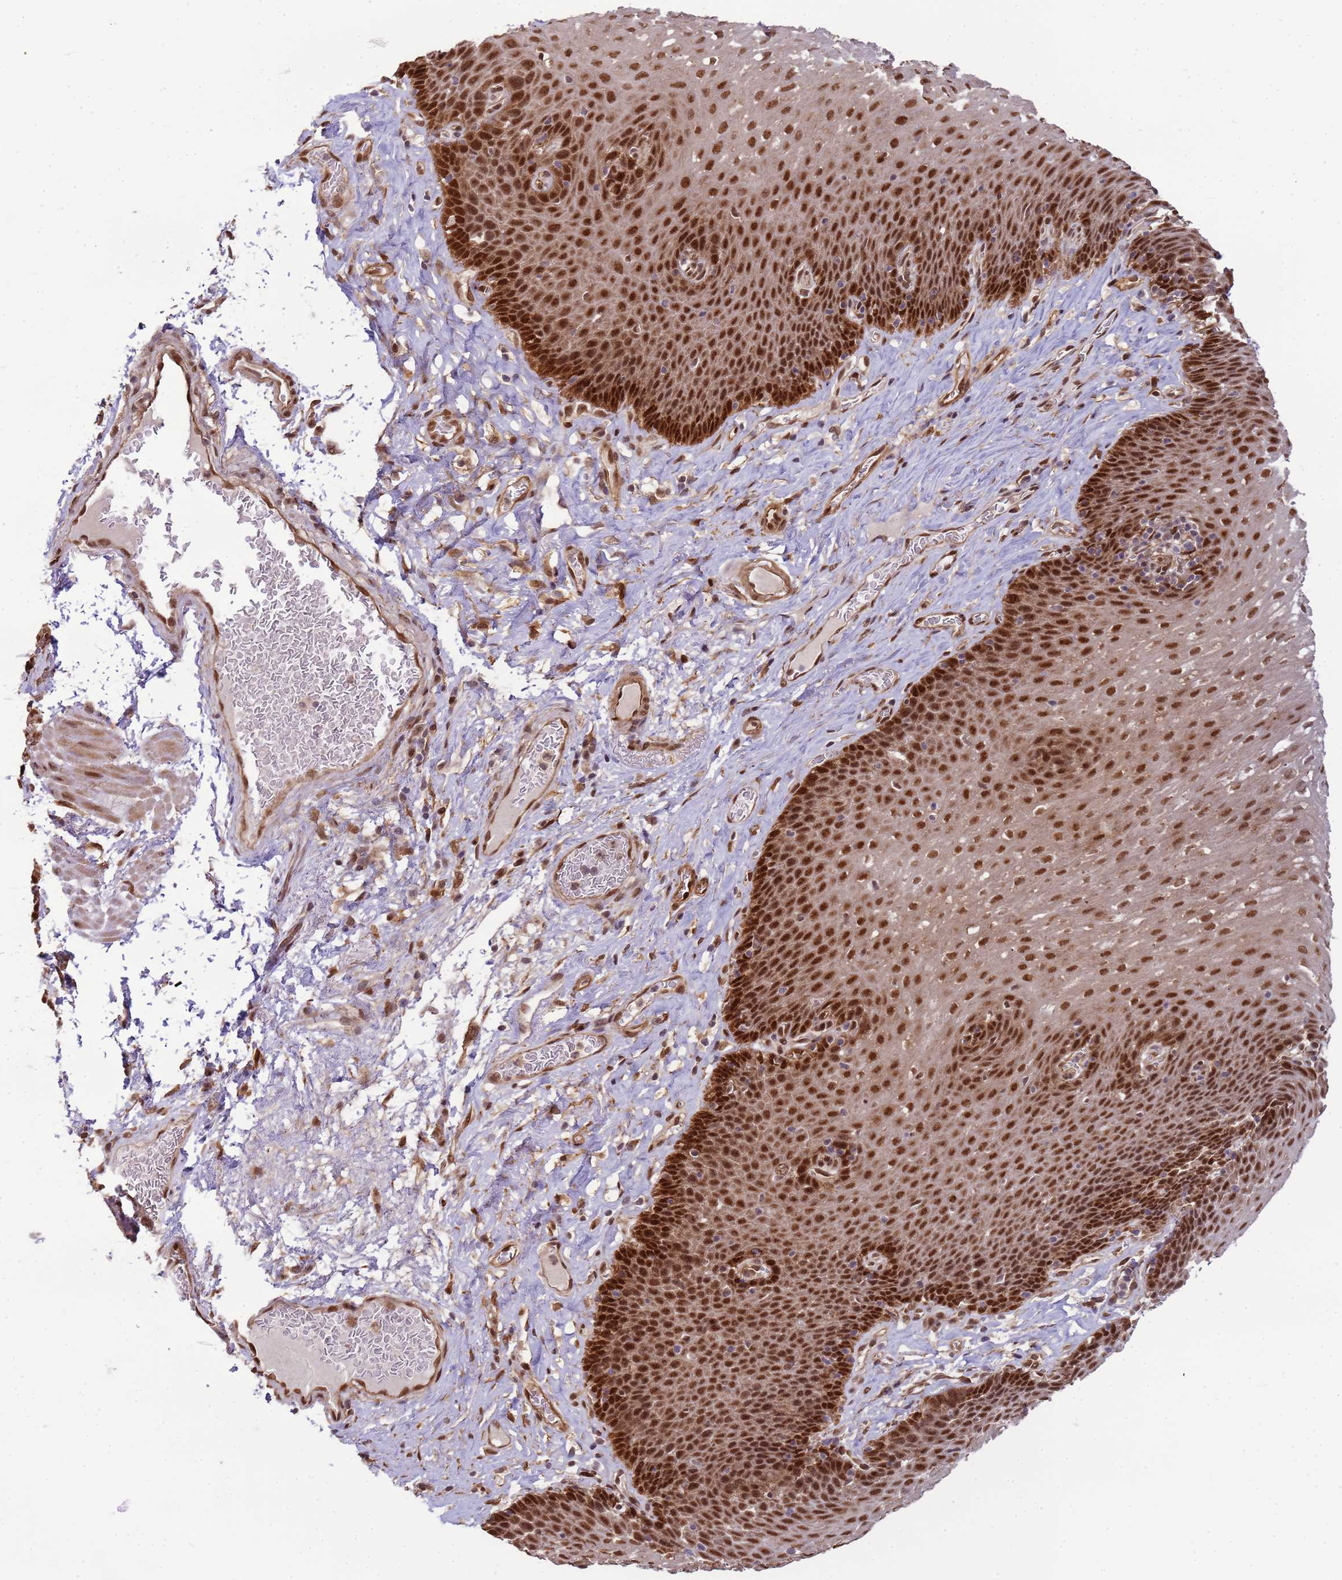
{"staining": {"intensity": "strong", "quantity": ">75%", "location": "nuclear"}, "tissue": "esophagus", "cell_type": "Squamous epithelial cells", "image_type": "normal", "snomed": [{"axis": "morphology", "description": "Normal tissue, NOS"}, {"axis": "topography", "description": "Esophagus"}], "caption": "Protein positivity by immunohistochemistry shows strong nuclear staining in approximately >75% of squamous epithelial cells in normal esophagus. (DAB (3,3'-diaminobenzidine) = brown stain, brightfield microscopy at high magnification).", "gene": "ZBTB5", "patient": {"sex": "male", "age": 60}}